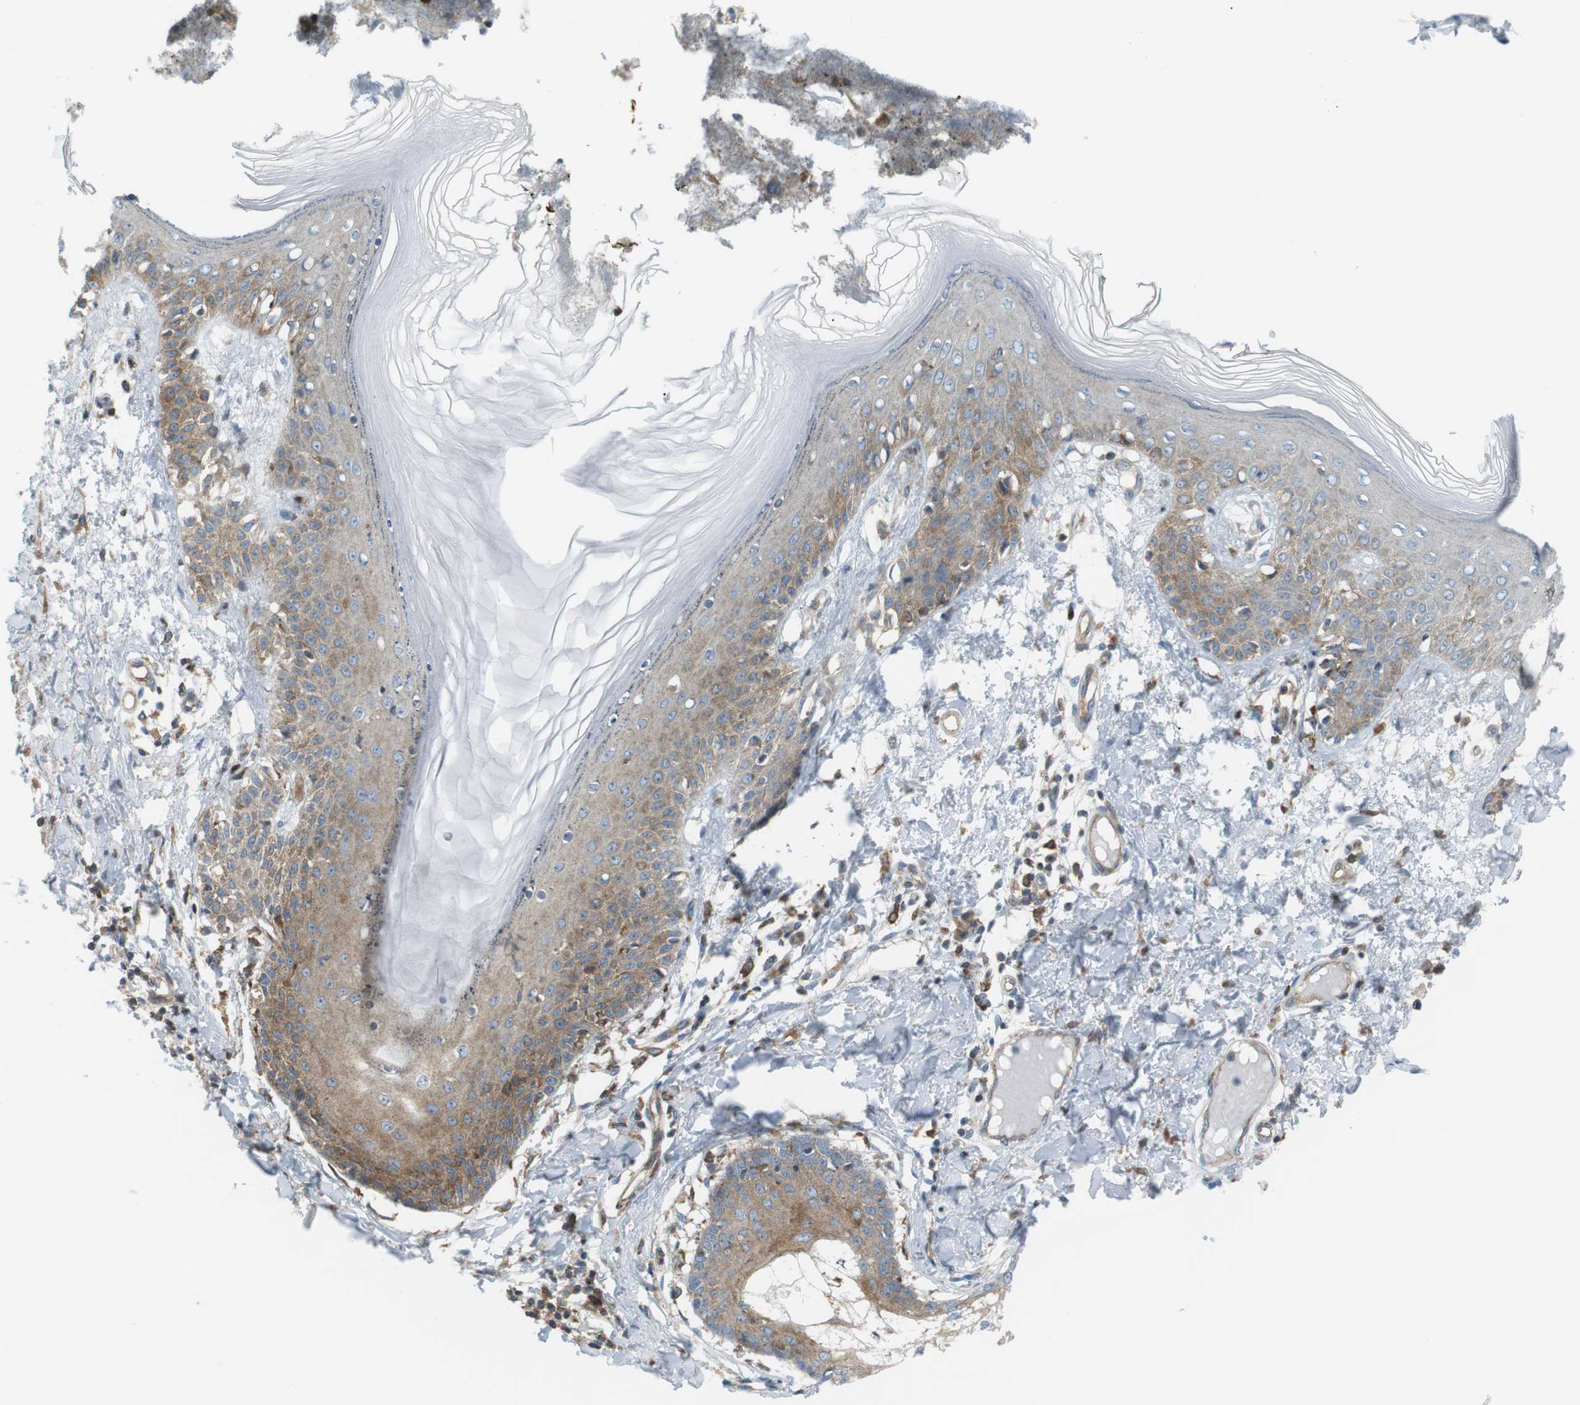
{"staining": {"intensity": "negative", "quantity": "none", "location": "none"}, "tissue": "skin", "cell_type": "Fibroblasts", "image_type": "normal", "snomed": [{"axis": "morphology", "description": "Normal tissue, NOS"}, {"axis": "topography", "description": "Skin"}], "caption": "Protein analysis of normal skin shows no significant staining in fibroblasts. Brightfield microscopy of immunohistochemistry (IHC) stained with DAB (brown) and hematoxylin (blue), captured at high magnification.", "gene": "FLII", "patient": {"sex": "male", "age": 53}}